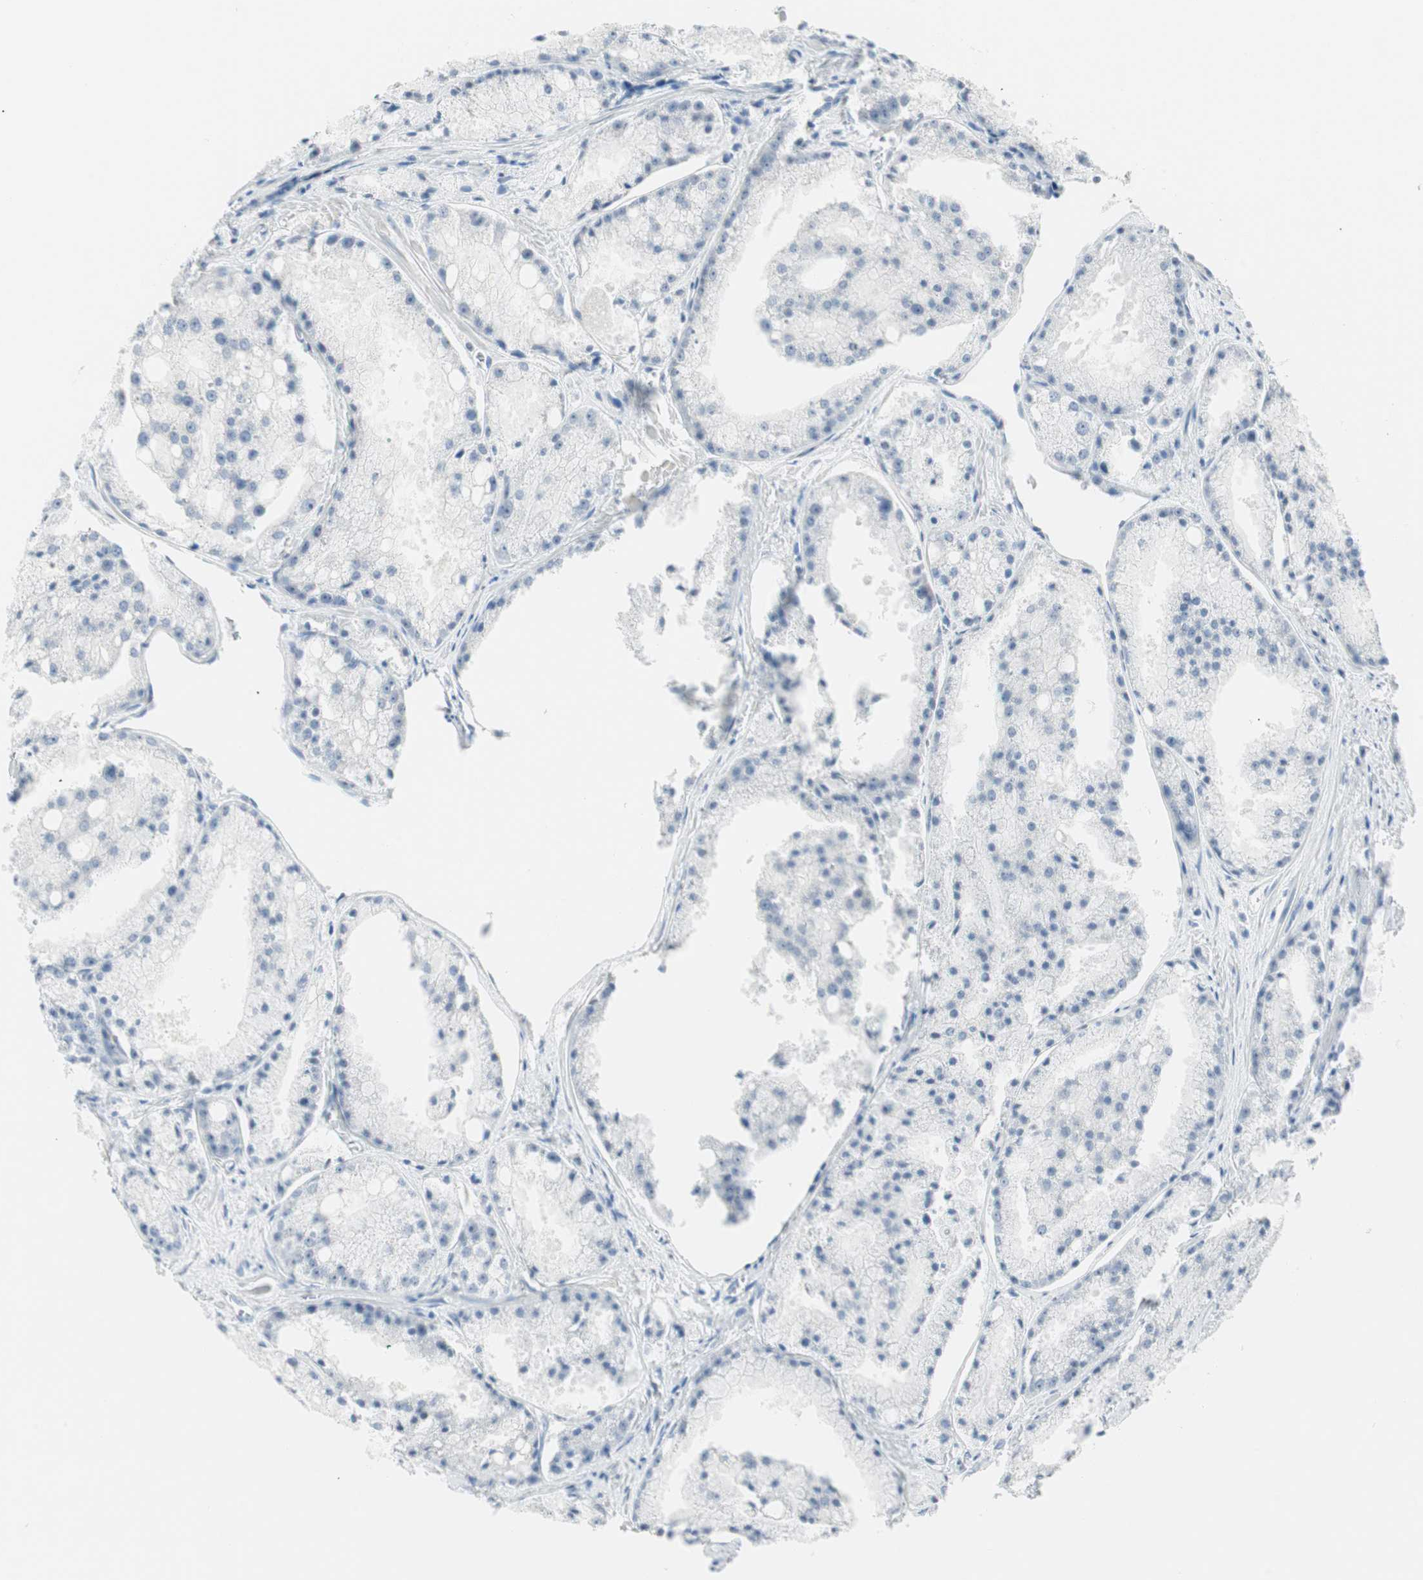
{"staining": {"intensity": "negative", "quantity": "none", "location": "none"}, "tissue": "prostate cancer", "cell_type": "Tumor cells", "image_type": "cancer", "snomed": [{"axis": "morphology", "description": "Adenocarcinoma, Low grade"}, {"axis": "topography", "description": "Prostate"}], "caption": "Image shows no protein staining in tumor cells of prostate cancer (low-grade adenocarcinoma) tissue. (DAB (3,3'-diaminobenzidine) immunohistochemistry (IHC), high magnification).", "gene": "MLLT10", "patient": {"sex": "male", "age": 64}}